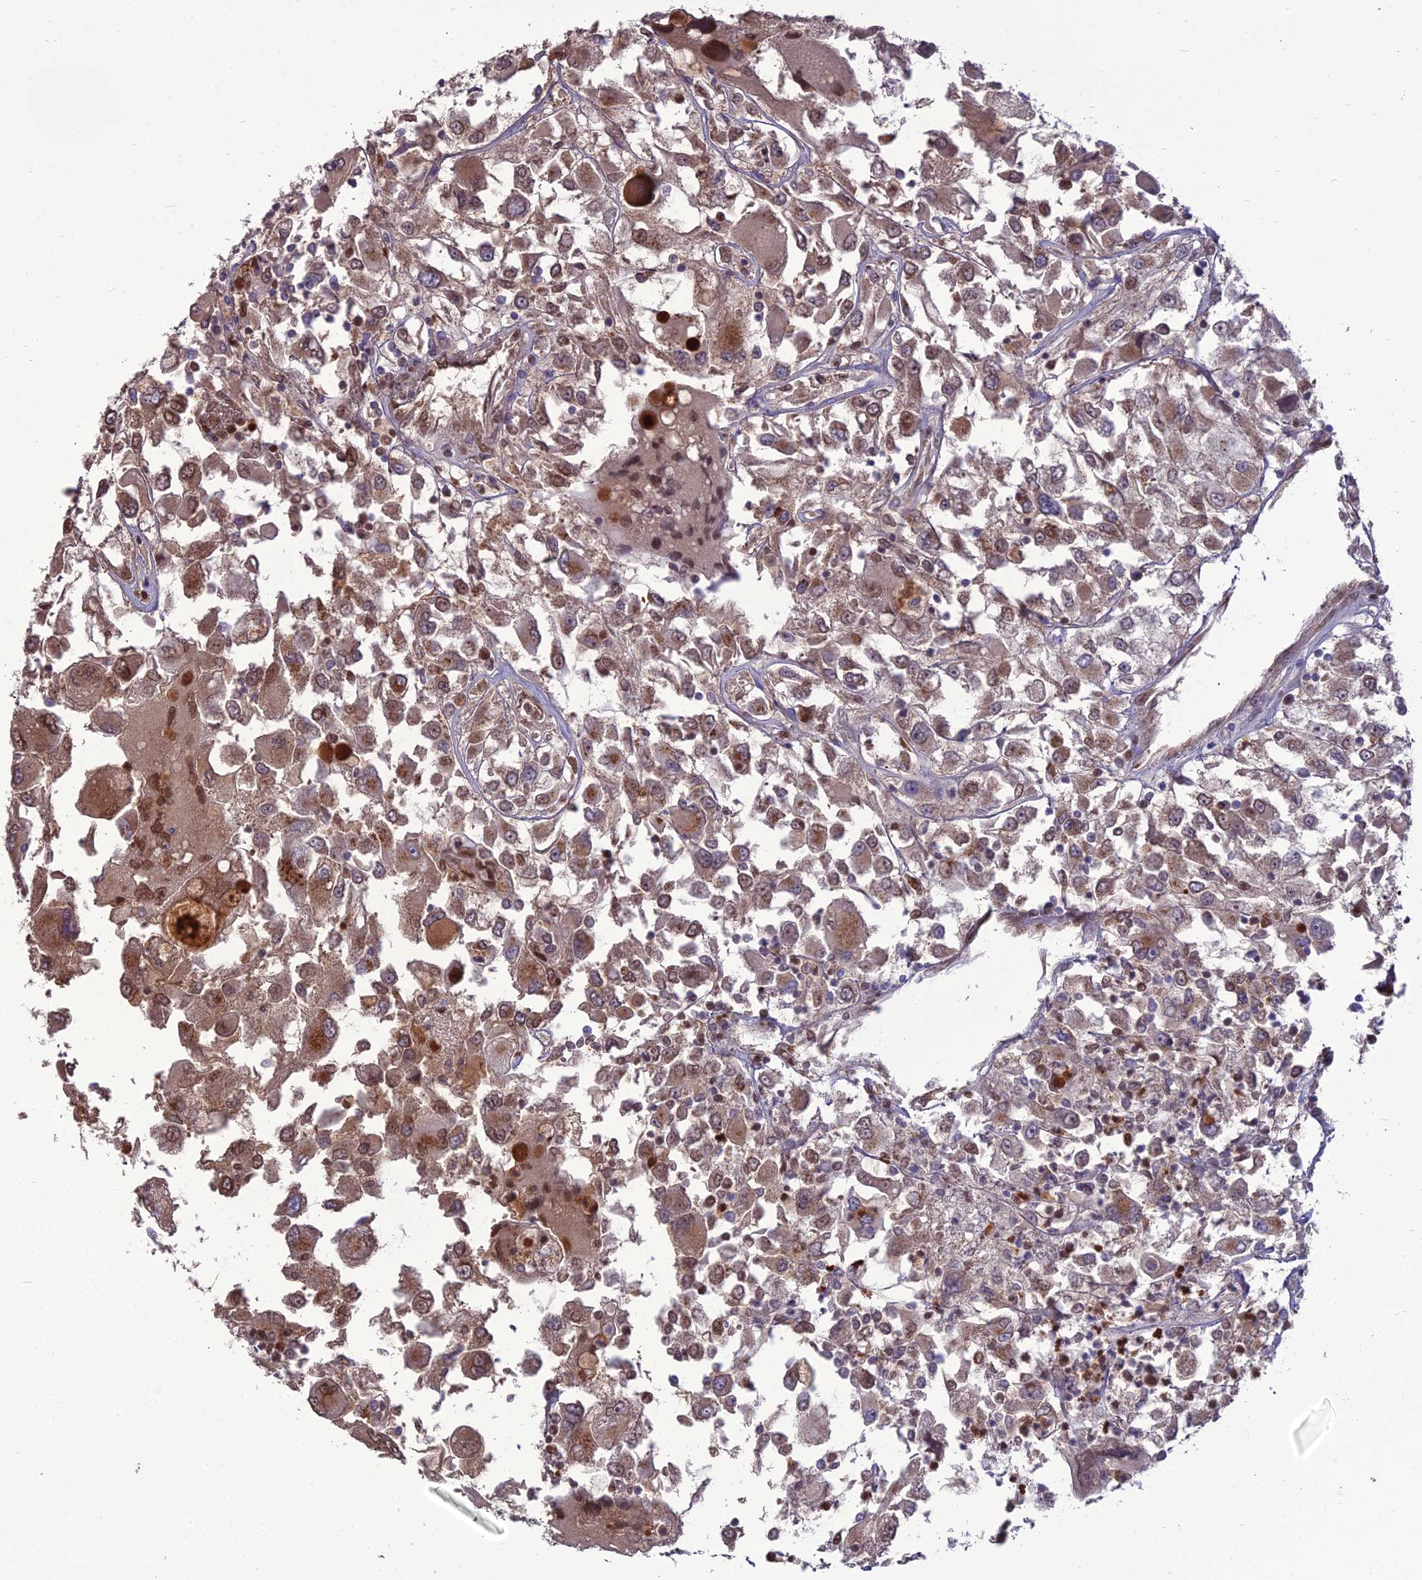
{"staining": {"intensity": "moderate", "quantity": "25%-75%", "location": "cytoplasmic/membranous,nuclear"}, "tissue": "renal cancer", "cell_type": "Tumor cells", "image_type": "cancer", "snomed": [{"axis": "morphology", "description": "Adenocarcinoma, NOS"}, {"axis": "topography", "description": "Kidney"}], "caption": "IHC of renal cancer (adenocarcinoma) shows medium levels of moderate cytoplasmic/membranous and nuclear staining in approximately 25%-75% of tumor cells.", "gene": "SPRYD7", "patient": {"sex": "female", "age": 52}}